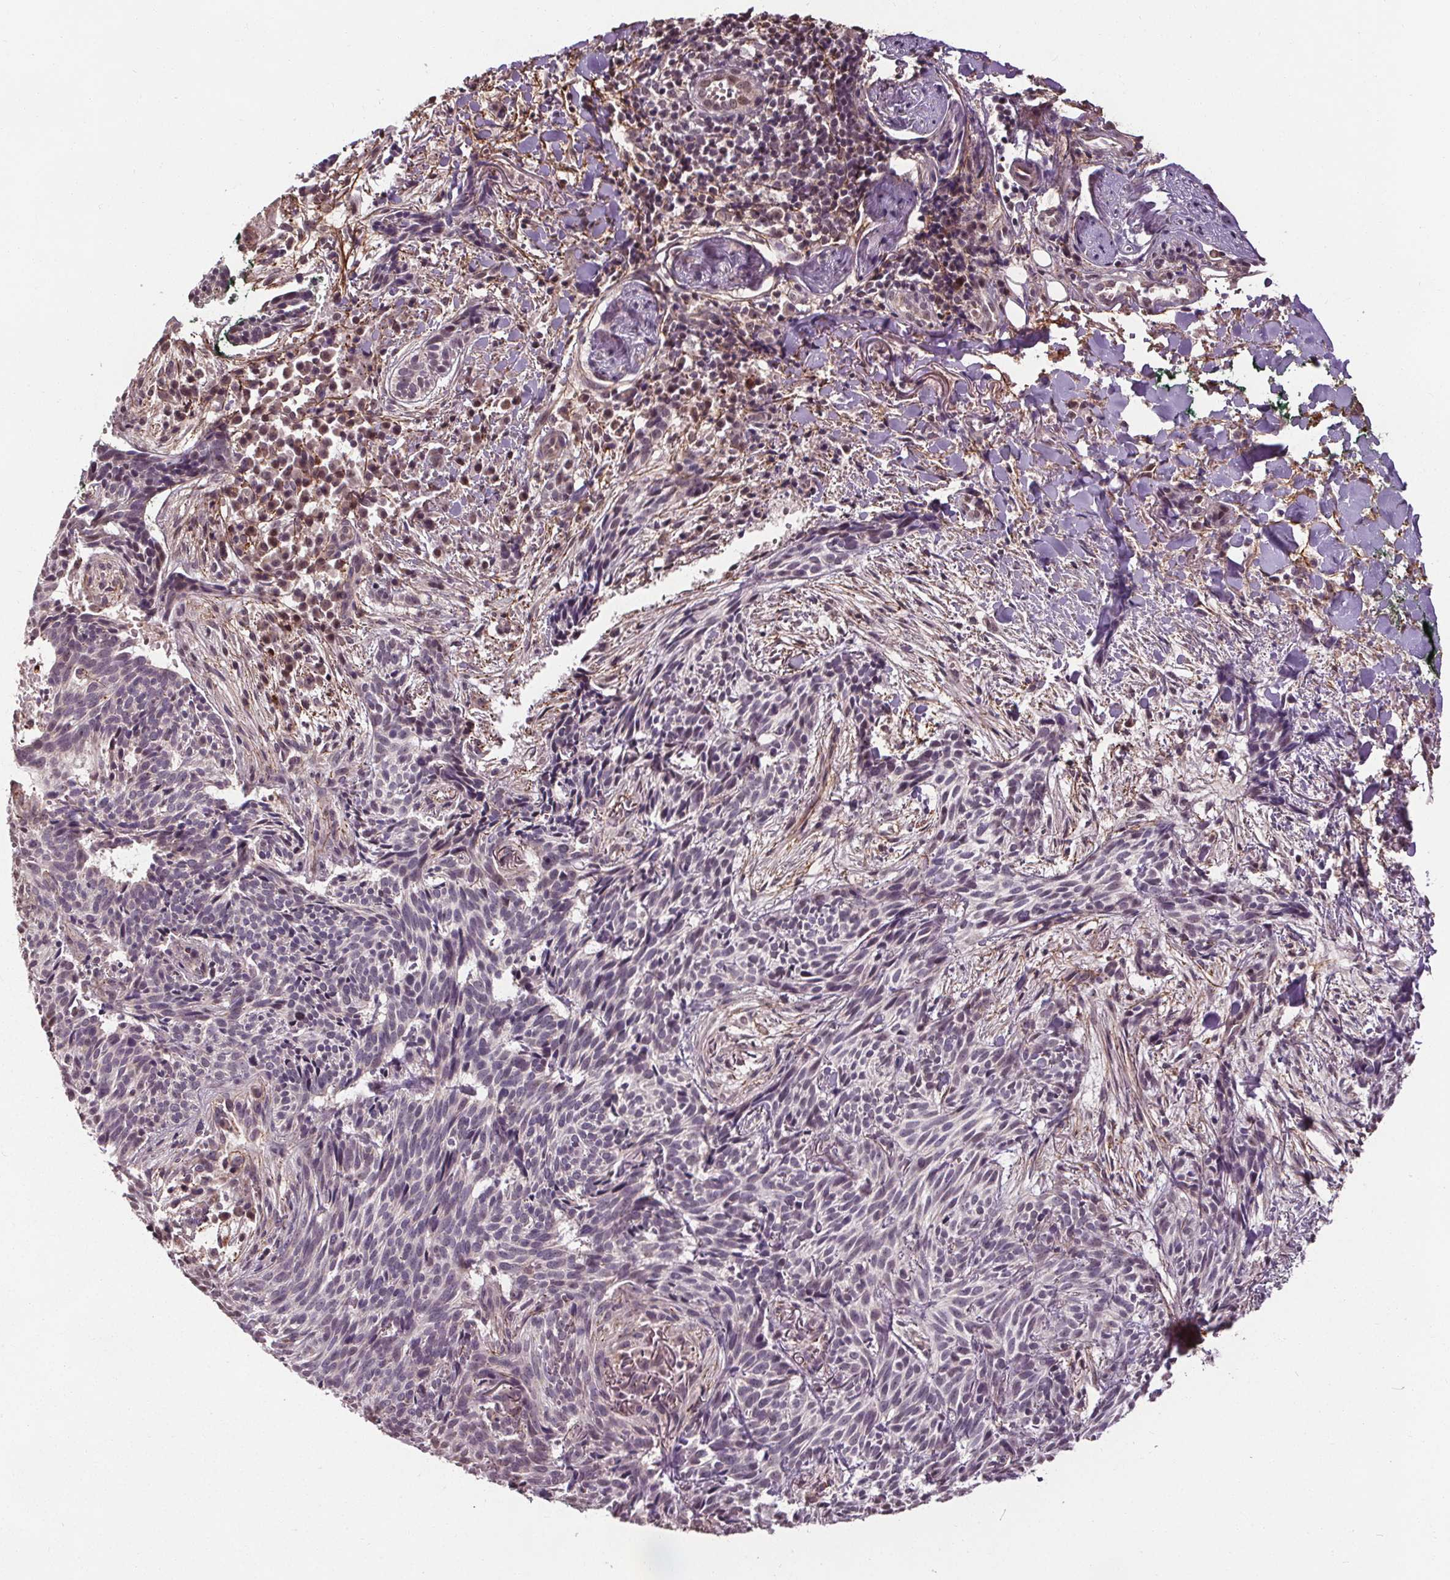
{"staining": {"intensity": "negative", "quantity": "none", "location": "none"}, "tissue": "skin cancer", "cell_type": "Tumor cells", "image_type": "cancer", "snomed": [{"axis": "morphology", "description": "Basal cell carcinoma"}, {"axis": "topography", "description": "Skin"}], "caption": "Tumor cells show no significant protein positivity in basal cell carcinoma (skin).", "gene": "KIAA0232", "patient": {"sex": "male", "age": 71}}